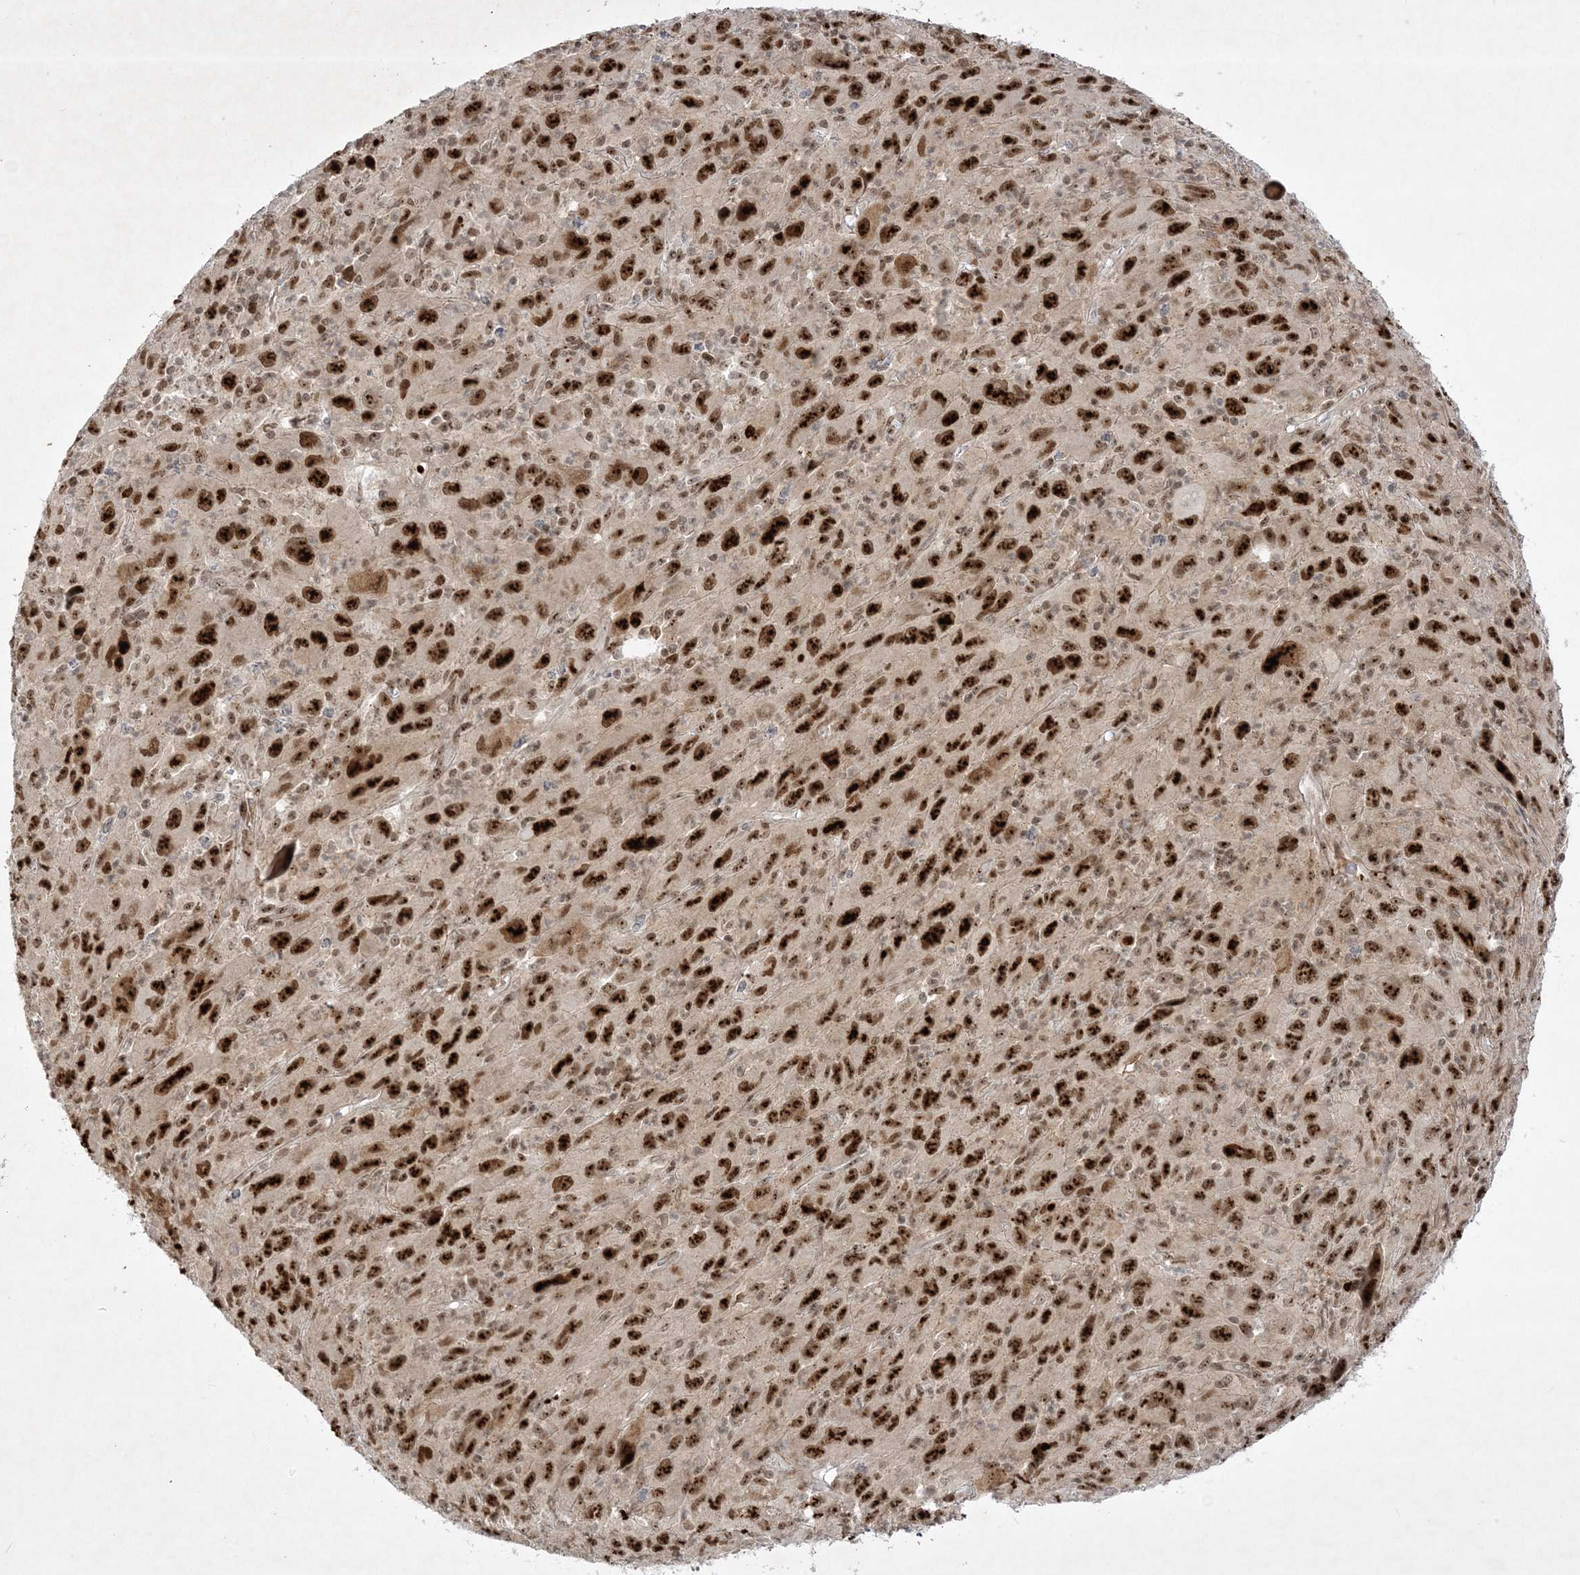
{"staining": {"intensity": "strong", "quantity": ">75%", "location": "nuclear"}, "tissue": "melanoma", "cell_type": "Tumor cells", "image_type": "cancer", "snomed": [{"axis": "morphology", "description": "Malignant melanoma, Metastatic site"}, {"axis": "topography", "description": "Skin"}], "caption": "High-magnification brightfield microscopy of melanoma stained with DAB (3,3'-diaminobenzidine) (brown) and counterstained with hematoxylin (blue). tumor cells exhibit strong nuclear positivity is identified in approximately>75% of cells.", "gene": "NPM3", "patient": {"sex": "female", "age": 56}}